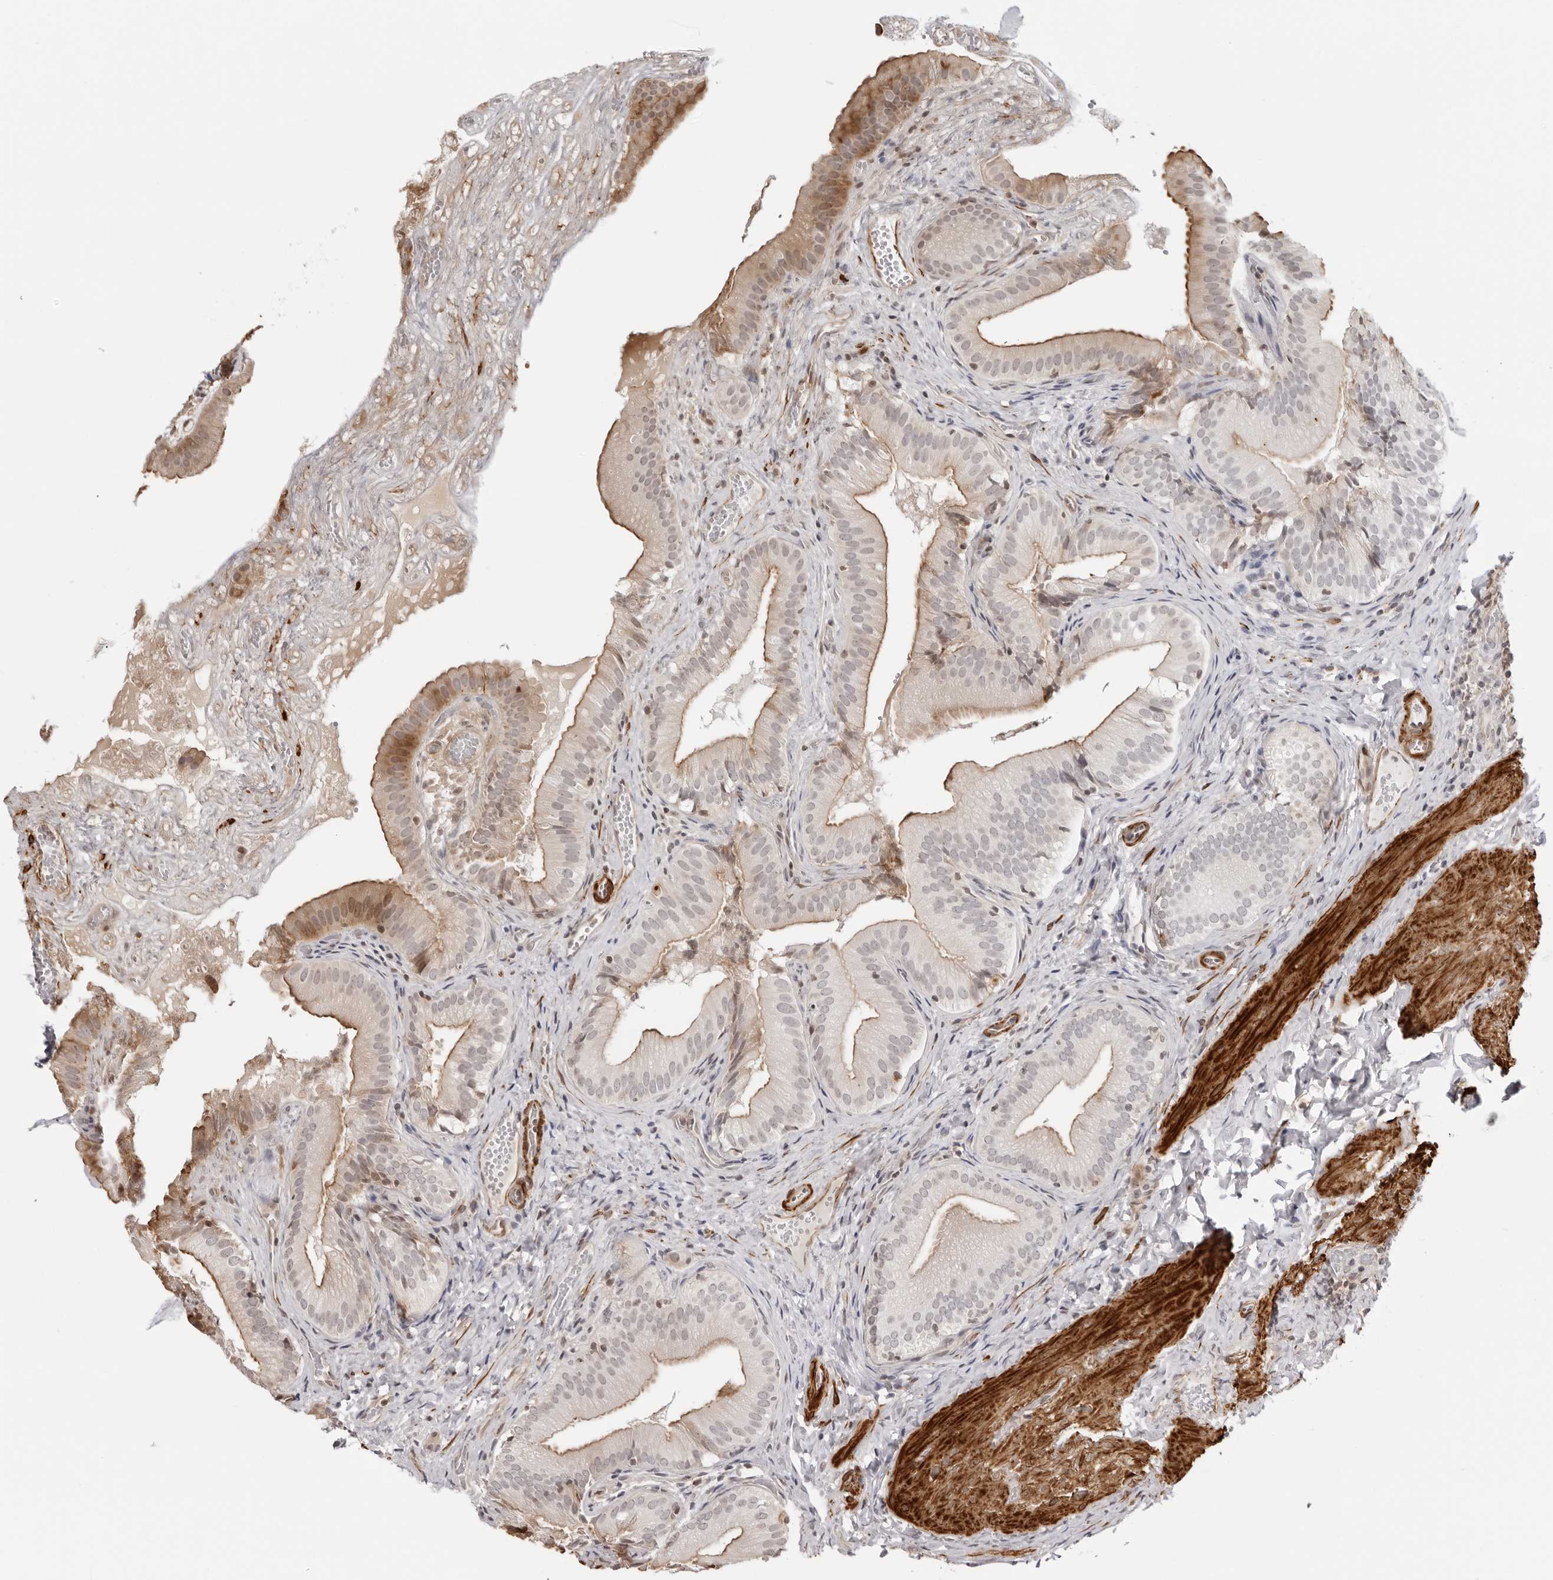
{"staining": {"intensity": "moderate", "quantity": "25%-75%", "location": "cytoplasmic/membranous"}, "tissue": "gallbladder", "cell_type": "Glandular cells", "image_type": "normal", "snomed": [{"axis": "morphology", "description": "Normal tissue, NOS"}, {"axis": "topography", "description": "Gallbladder"}], "caption": "Moderate cytoplasmic/membranous protein positivity is identified in about 25%-75% of glandular cells in gallbladder. Nuclei are stained in blue.", "gene": "UNK", "patient": {"sex": "female", "age": 30}}